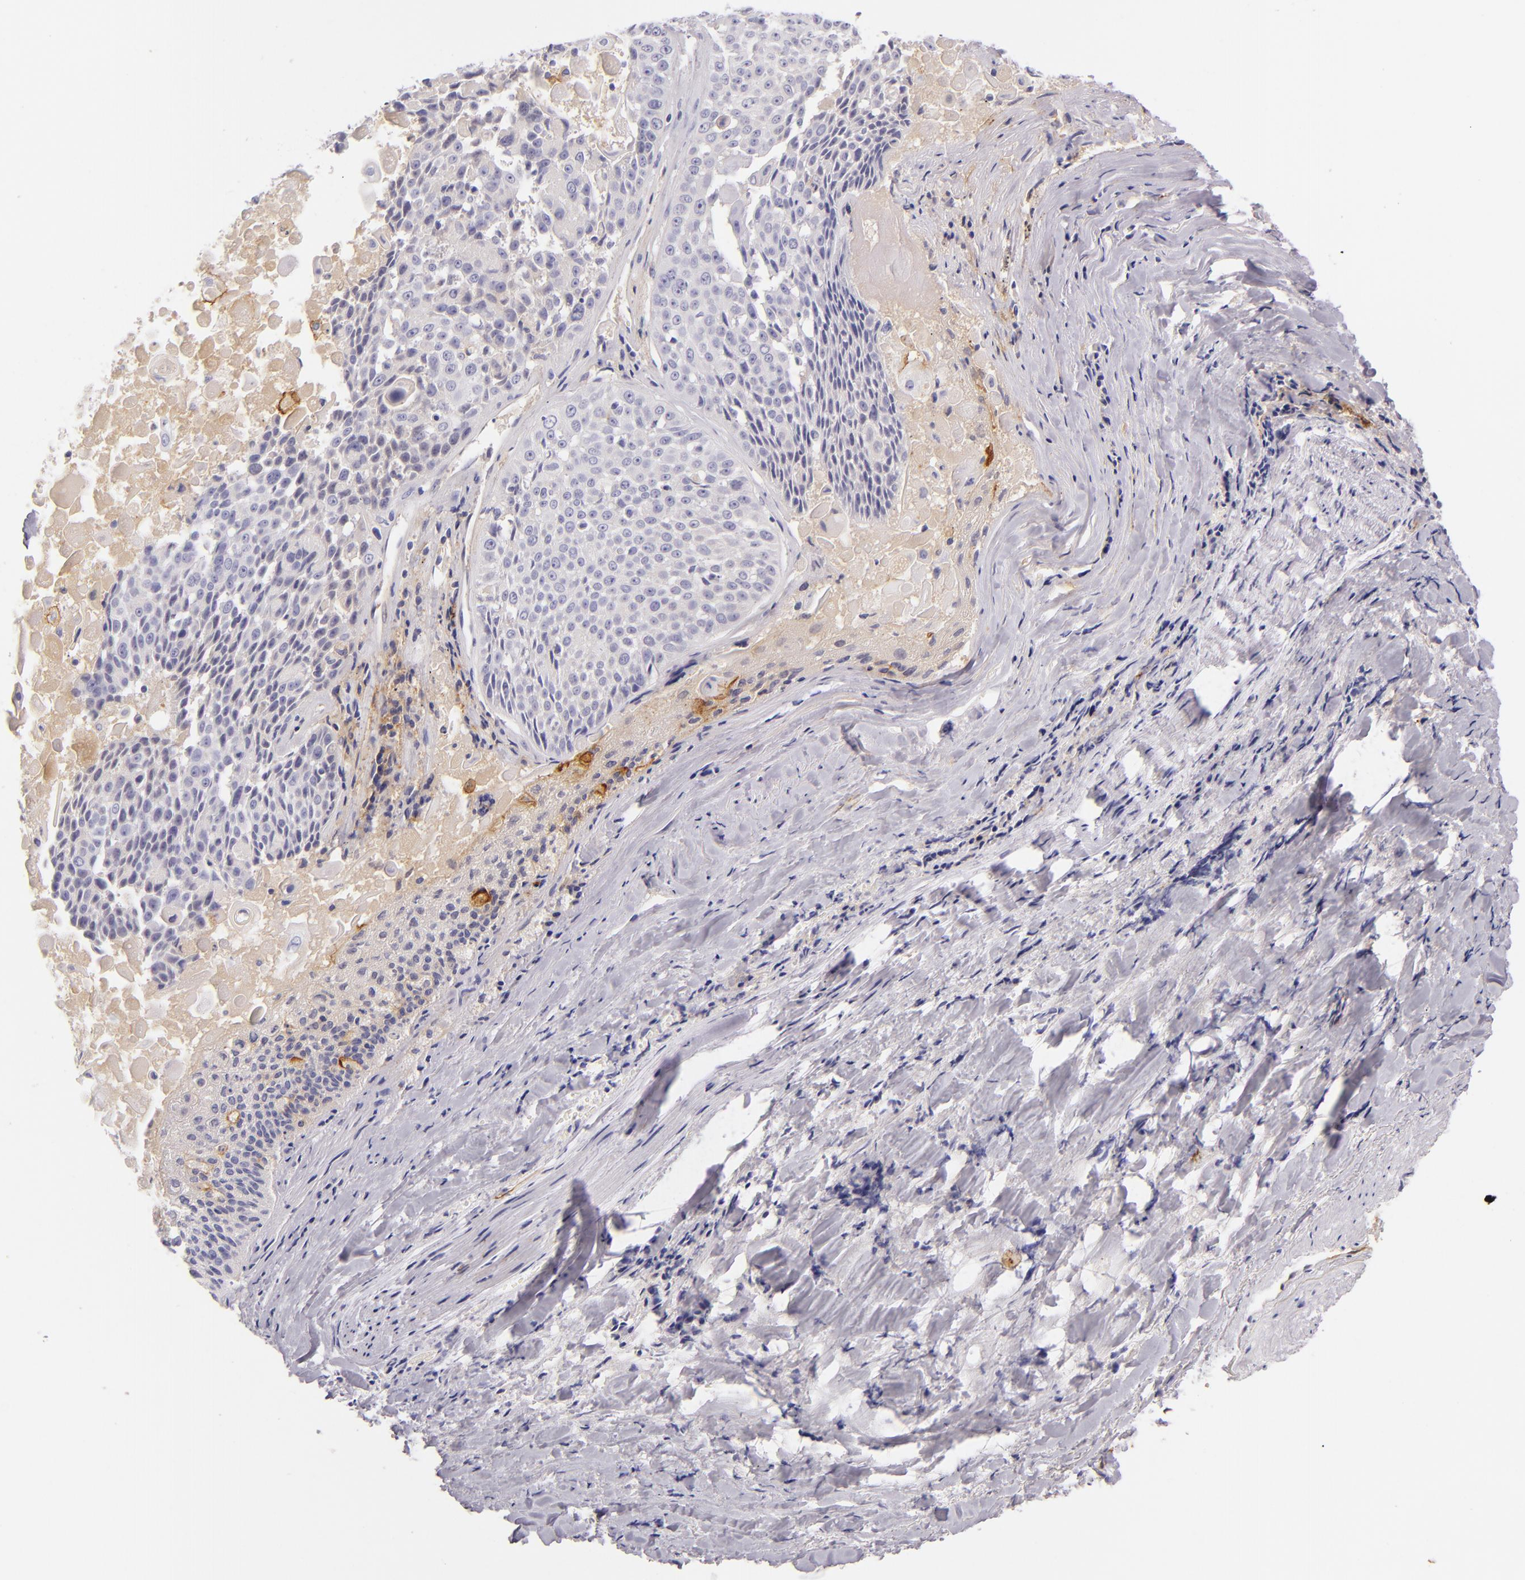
{"staining": {"intensity": "negative", "quantity": "none", "location": "none"}, "tissue": "lung cancer", "cell_type": "Tumor cells", "image_type": "cancer", "snomed": [{"axis": "morphology", "description": "Adenocarcinoma, NOS"}, {"axis": "topography", "description": "Lung"}], "caption": "There is no significant staining in tumor cells of adenocarcinoma (lung). (DAB IHC with hematoxylin counter stain).", "gene": "ICAM1", "patient": {"sex": "male", "age": 60}}